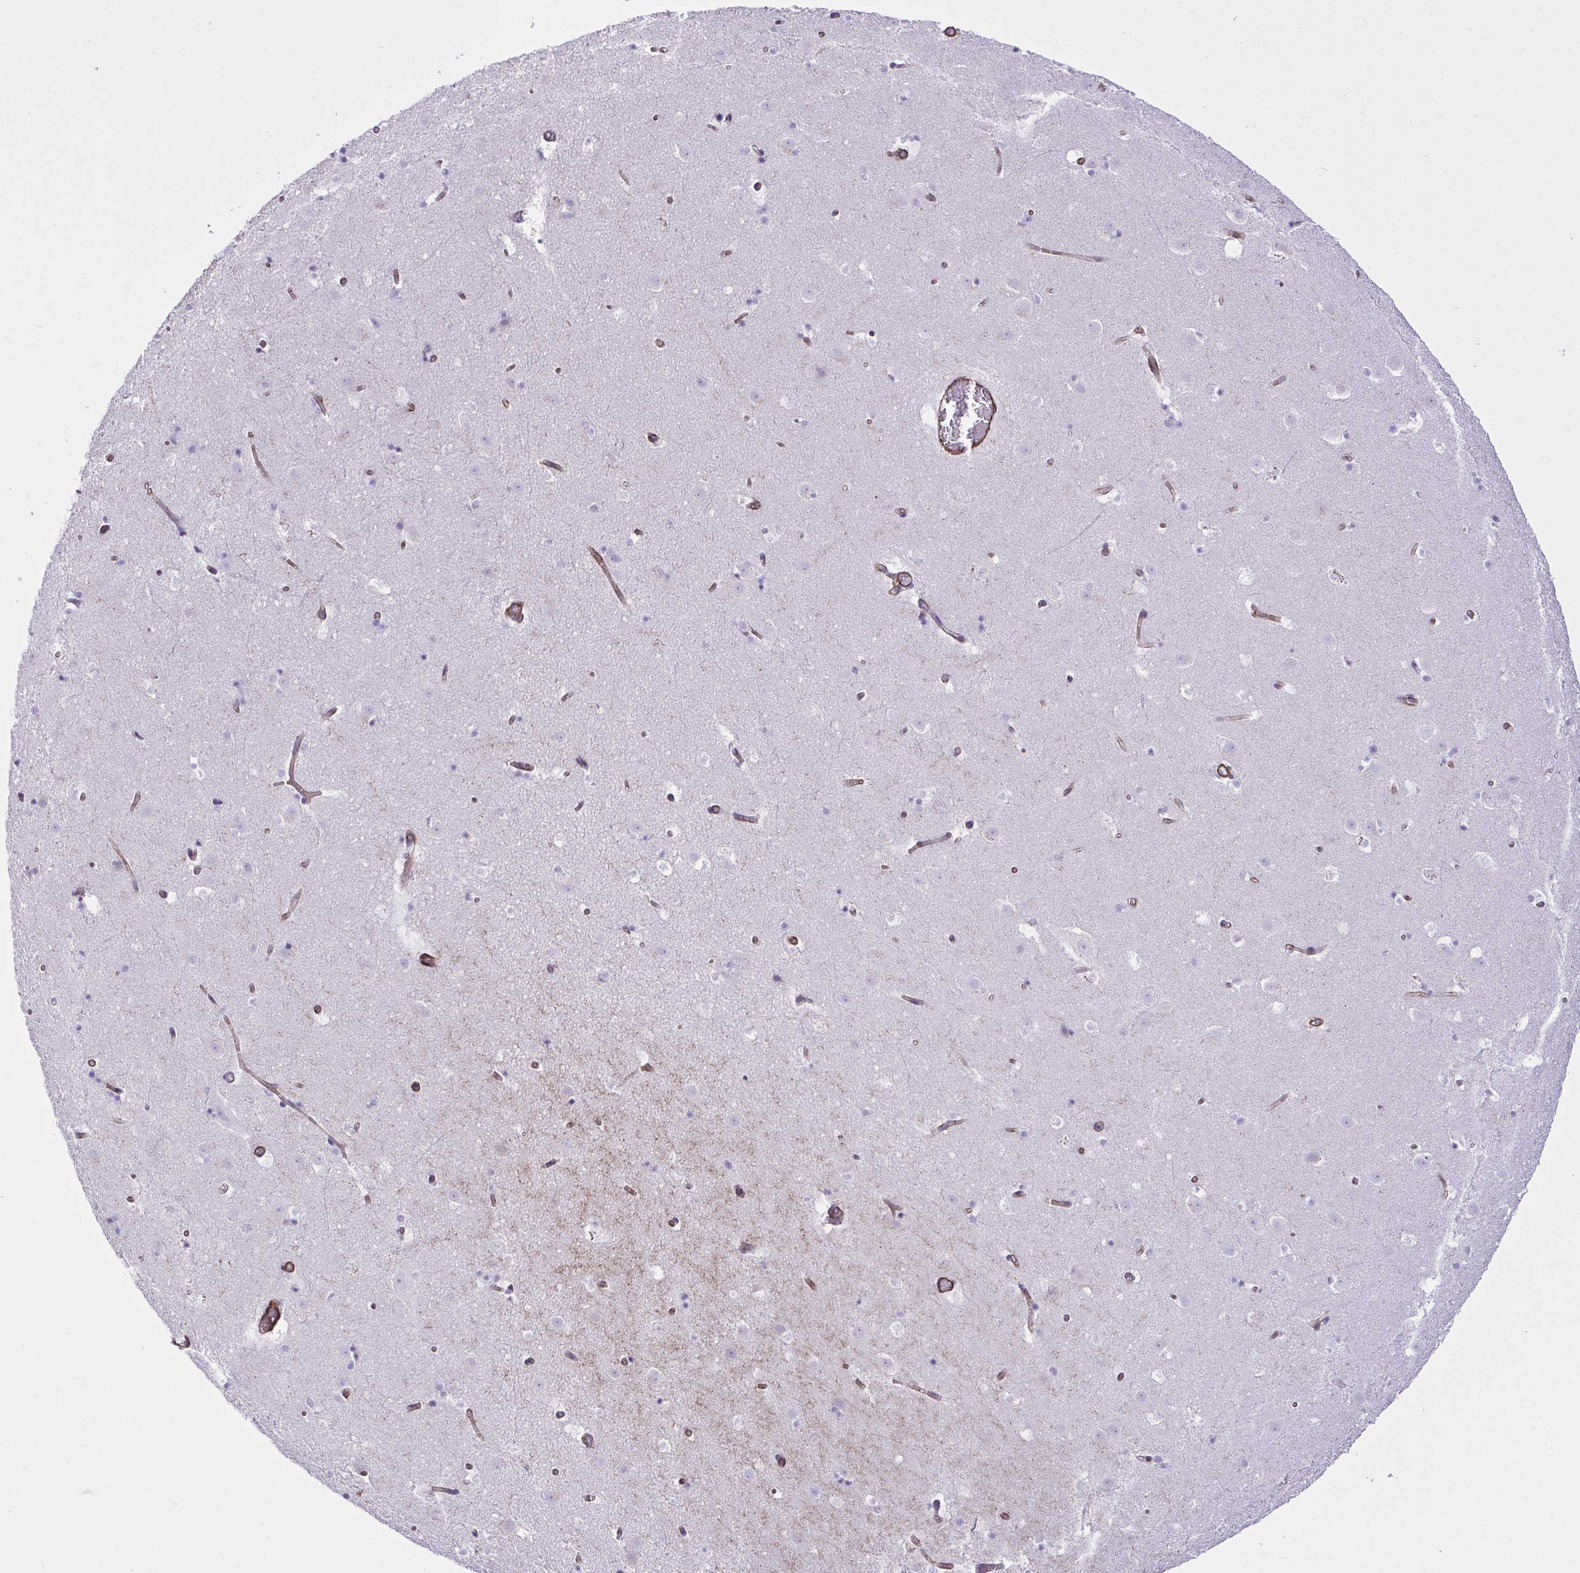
{"staining": {"intensity": "negative", "quantity": "none", "location": "none"}, "tissue": "caudate", "cell_type": "Glial cells", "image_type": "normal", "snomed": [{"axis": "morphology", "description": "Normal tissue, NOS"}, {"axis": "topography", "description": "Lateral ventricle wall"}], "caption": "Immunohistochemical staining of normal human caudate demonstrates no significant staining in glial cells. Nuclei are stained in blue.", "gene": "SYNPO2L", "patient": {"sex": "male", "age": 37}}